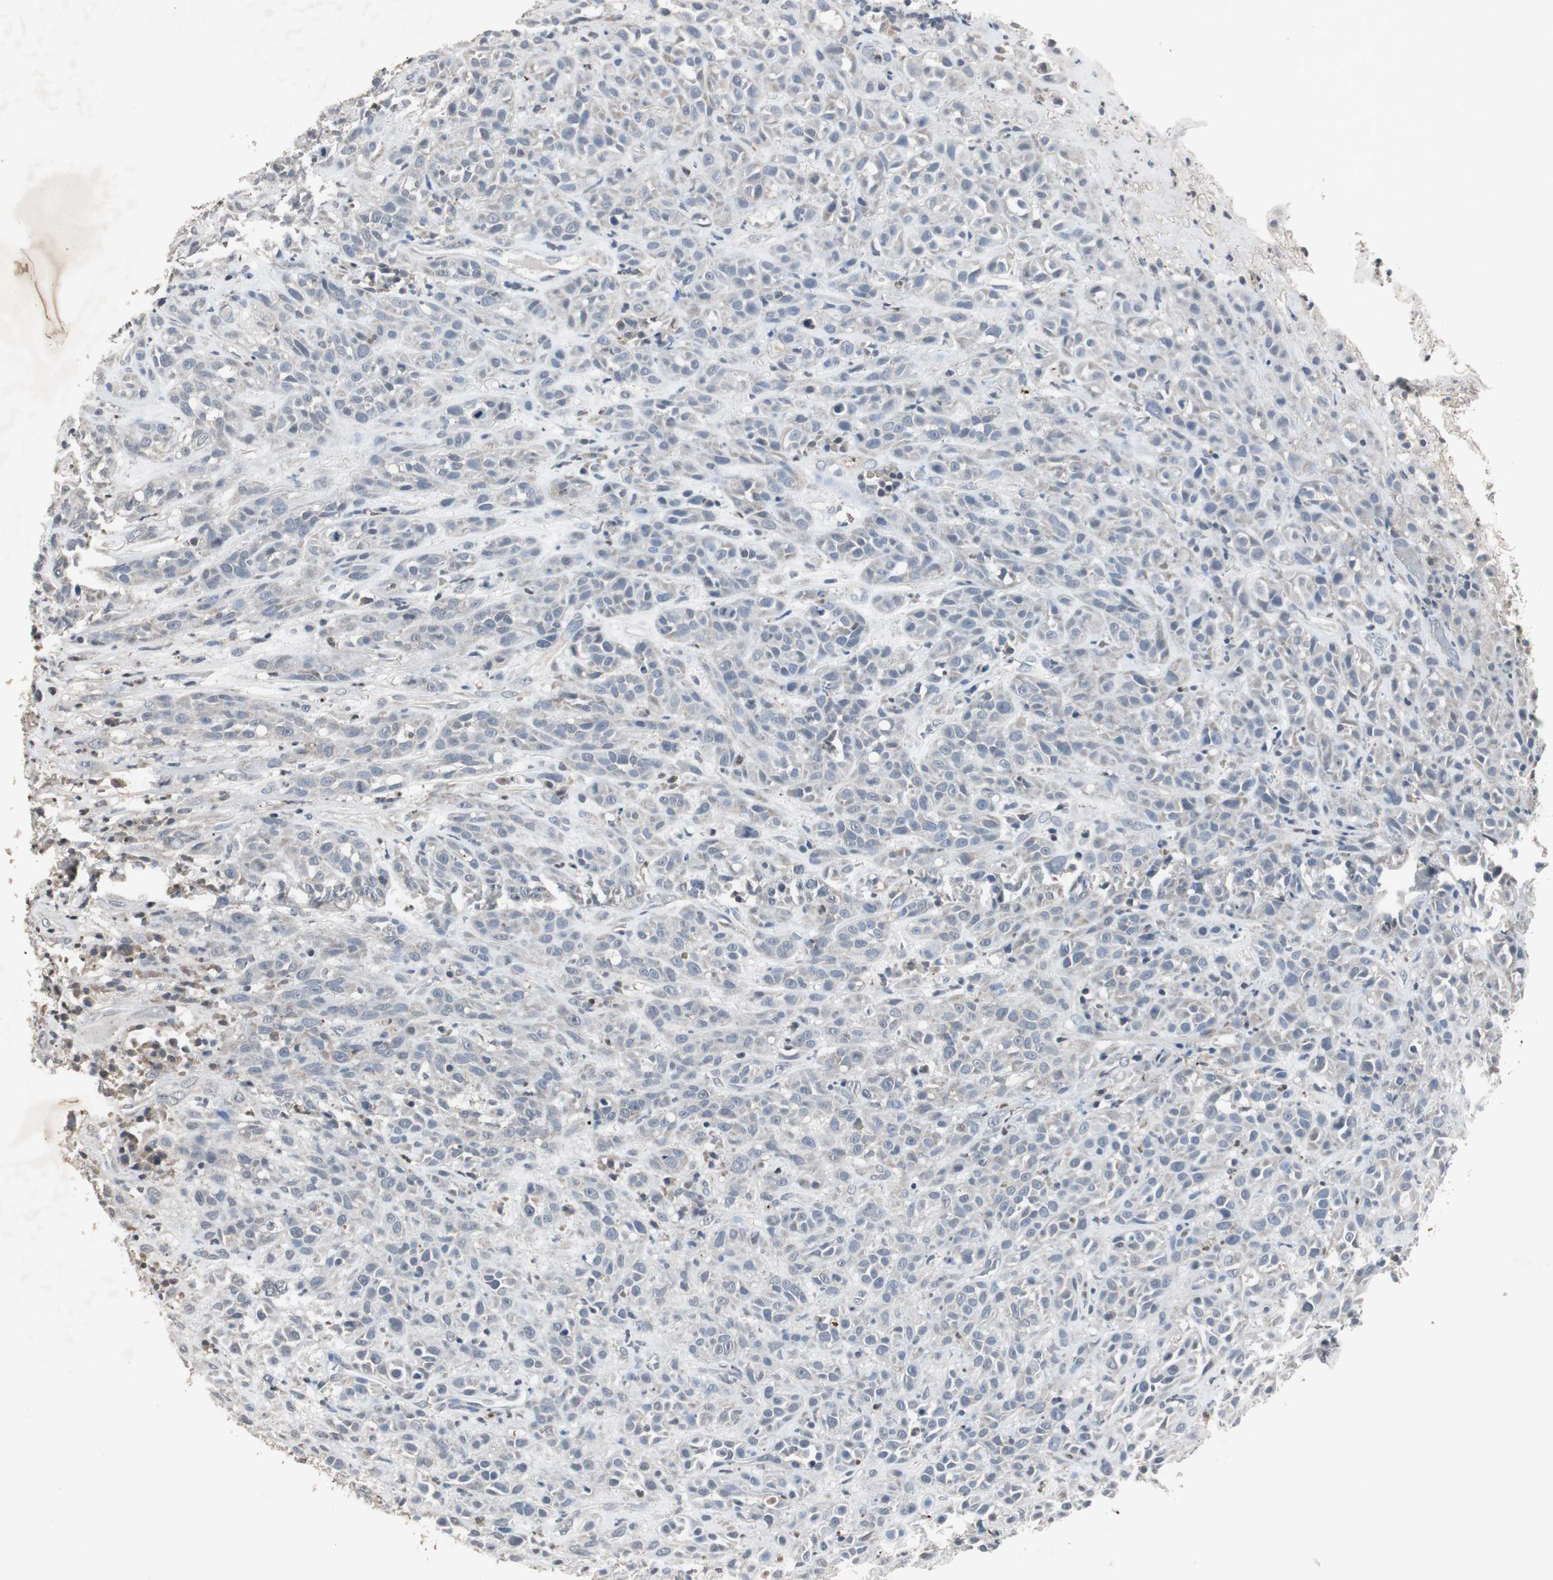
{"staining": {"intensity": "weak", "quantity": "25%-75%", "location": "cytoplasmic/membranous"}, "tissue": "head and neck cancer", "cell_type": "Tumor cells", "image_type": "cancer", "snomed": [{"axis": "morphology", "description": "Squamous cell carcinoma, NOS"}, {"axis": "topography", "description": "Head-Neck"}], "caption": "Weak cytoplasmic/membranous staining is identified in approximately 25%-75% of tumor cells in head and neck cancer (squamous cell carcinoma).", "gene": "ADNP2", "patient": {"sex": "male", "age": 62}}